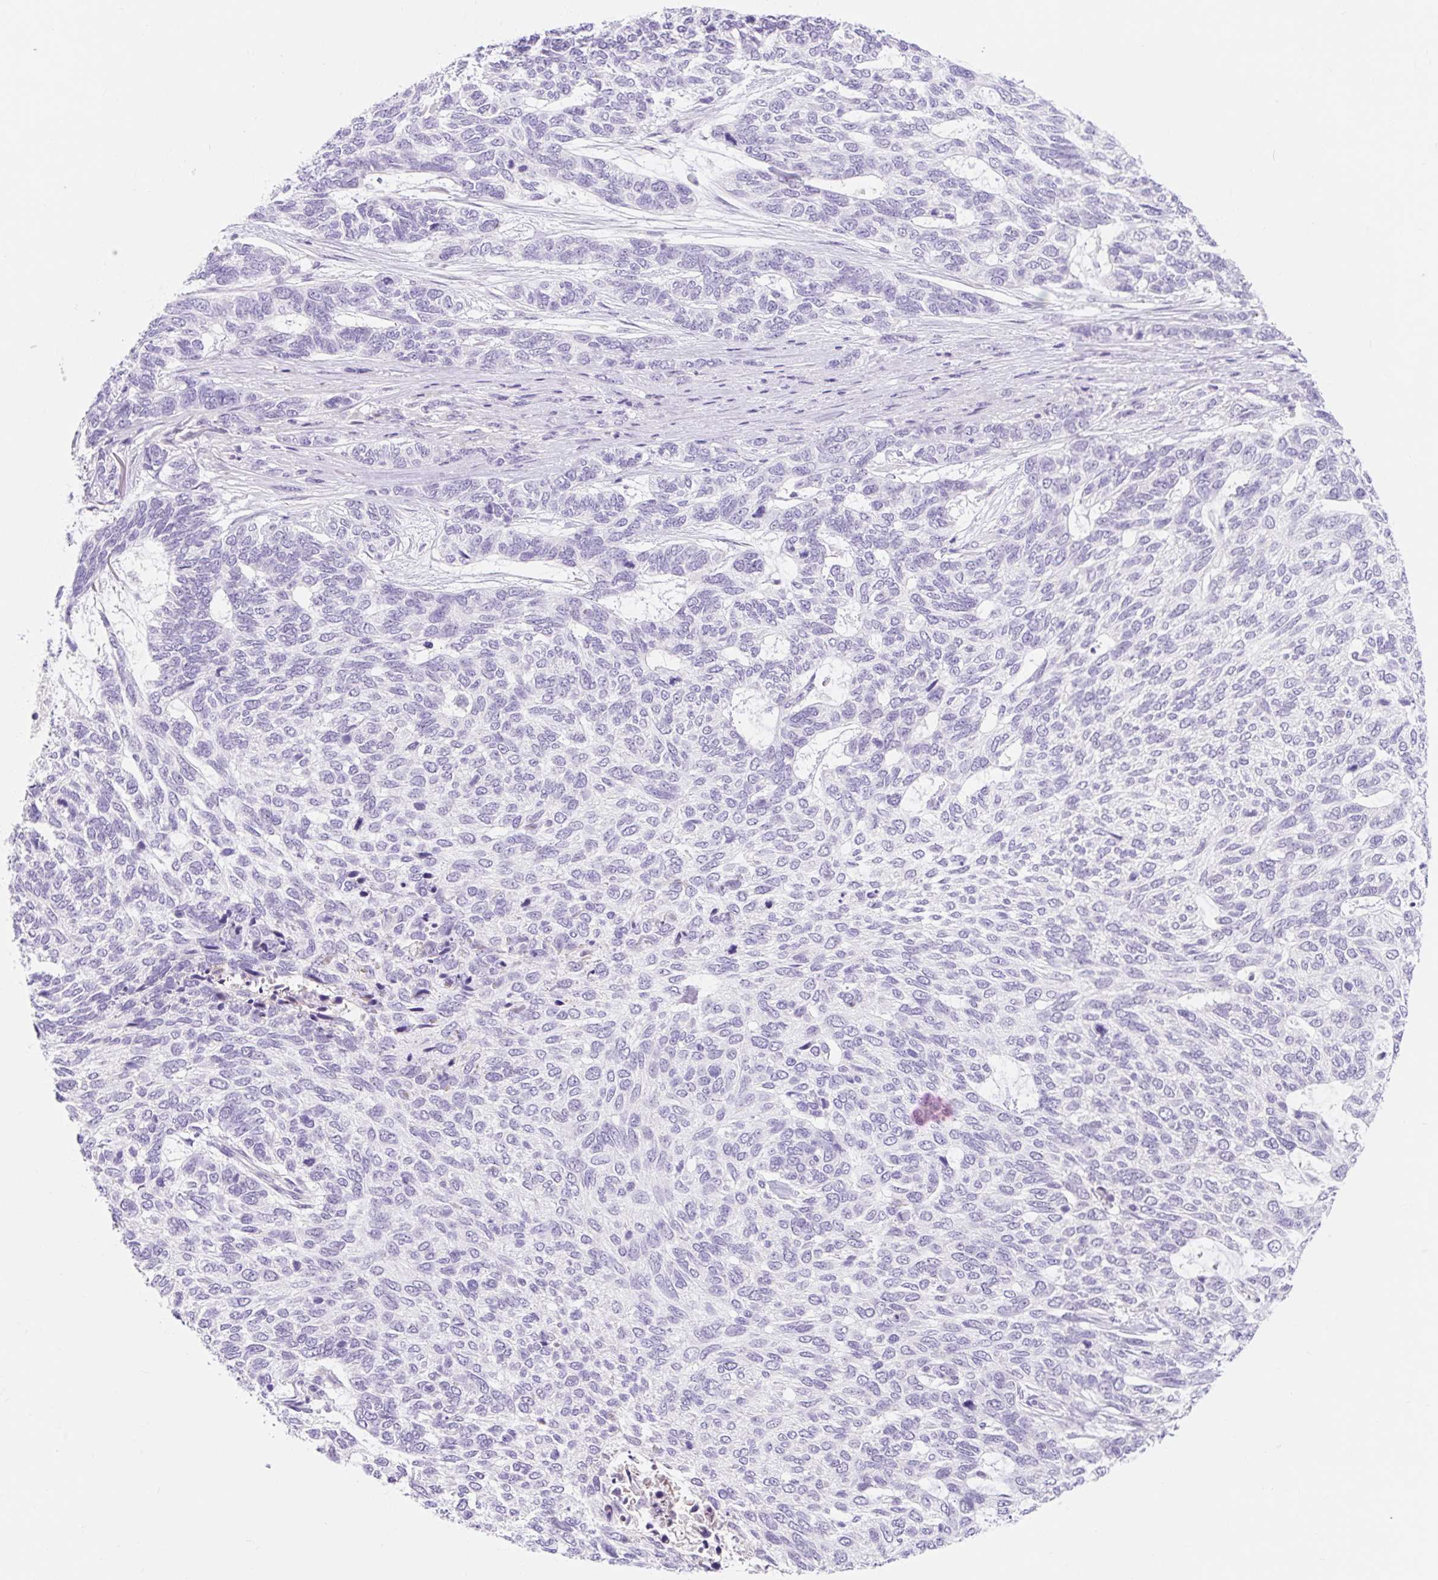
{"staining": {"intensity": "negative", "quantity": "none", "location": "none"}, "tissue": "skin cancer", "cell_type": "Tumor cells", "image_type": "cancer", "snomed": [{"axis": "morphology", "description": "Basal cell carcinoma"}, {"axis": "topography", "description": "Skin"}], "caption": "IHC of human skin cancer displays no expression in tumor cells.", "gene": "SLC28A1", "patient": {"sex": "female", "age": 65}}